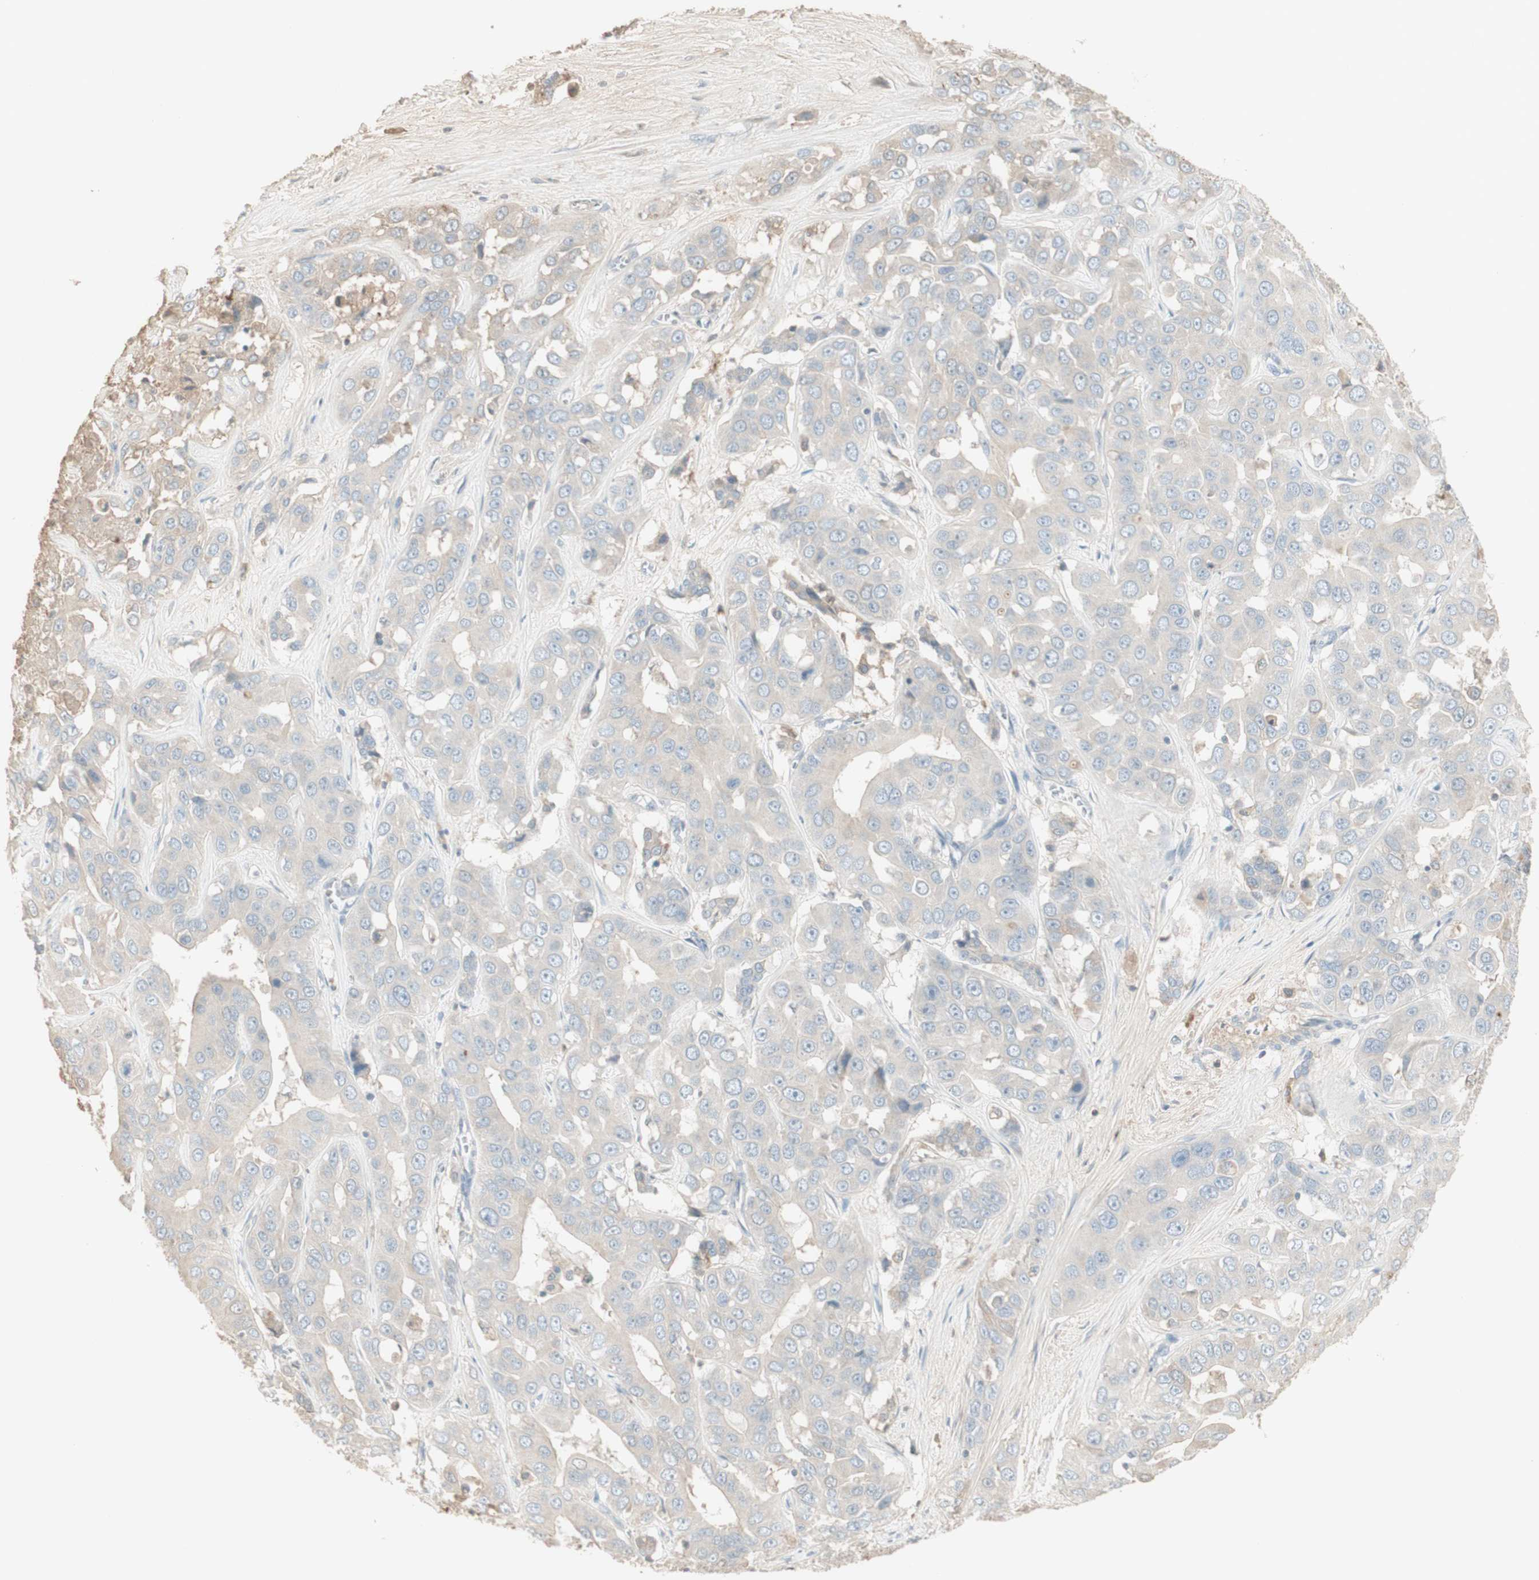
{"staining": {"intensity": "negative", "quantity": "none", "location": "none"}, "tissue": "liver cancer", "cell_type": "Tumor cells", "image_type": "cancer", "snomed": [{"axis": "morphology", "description": "Cholangiocarcinoma"}, {"axis": "topography", "description": "Liver"}], "caption": "Immunohistochemical staining of liver cholangiocarcinoma demonstrates no significant expression in tumor cells.", "gene": "IFNG", "patient": {"sex": "female", "age": 52}}